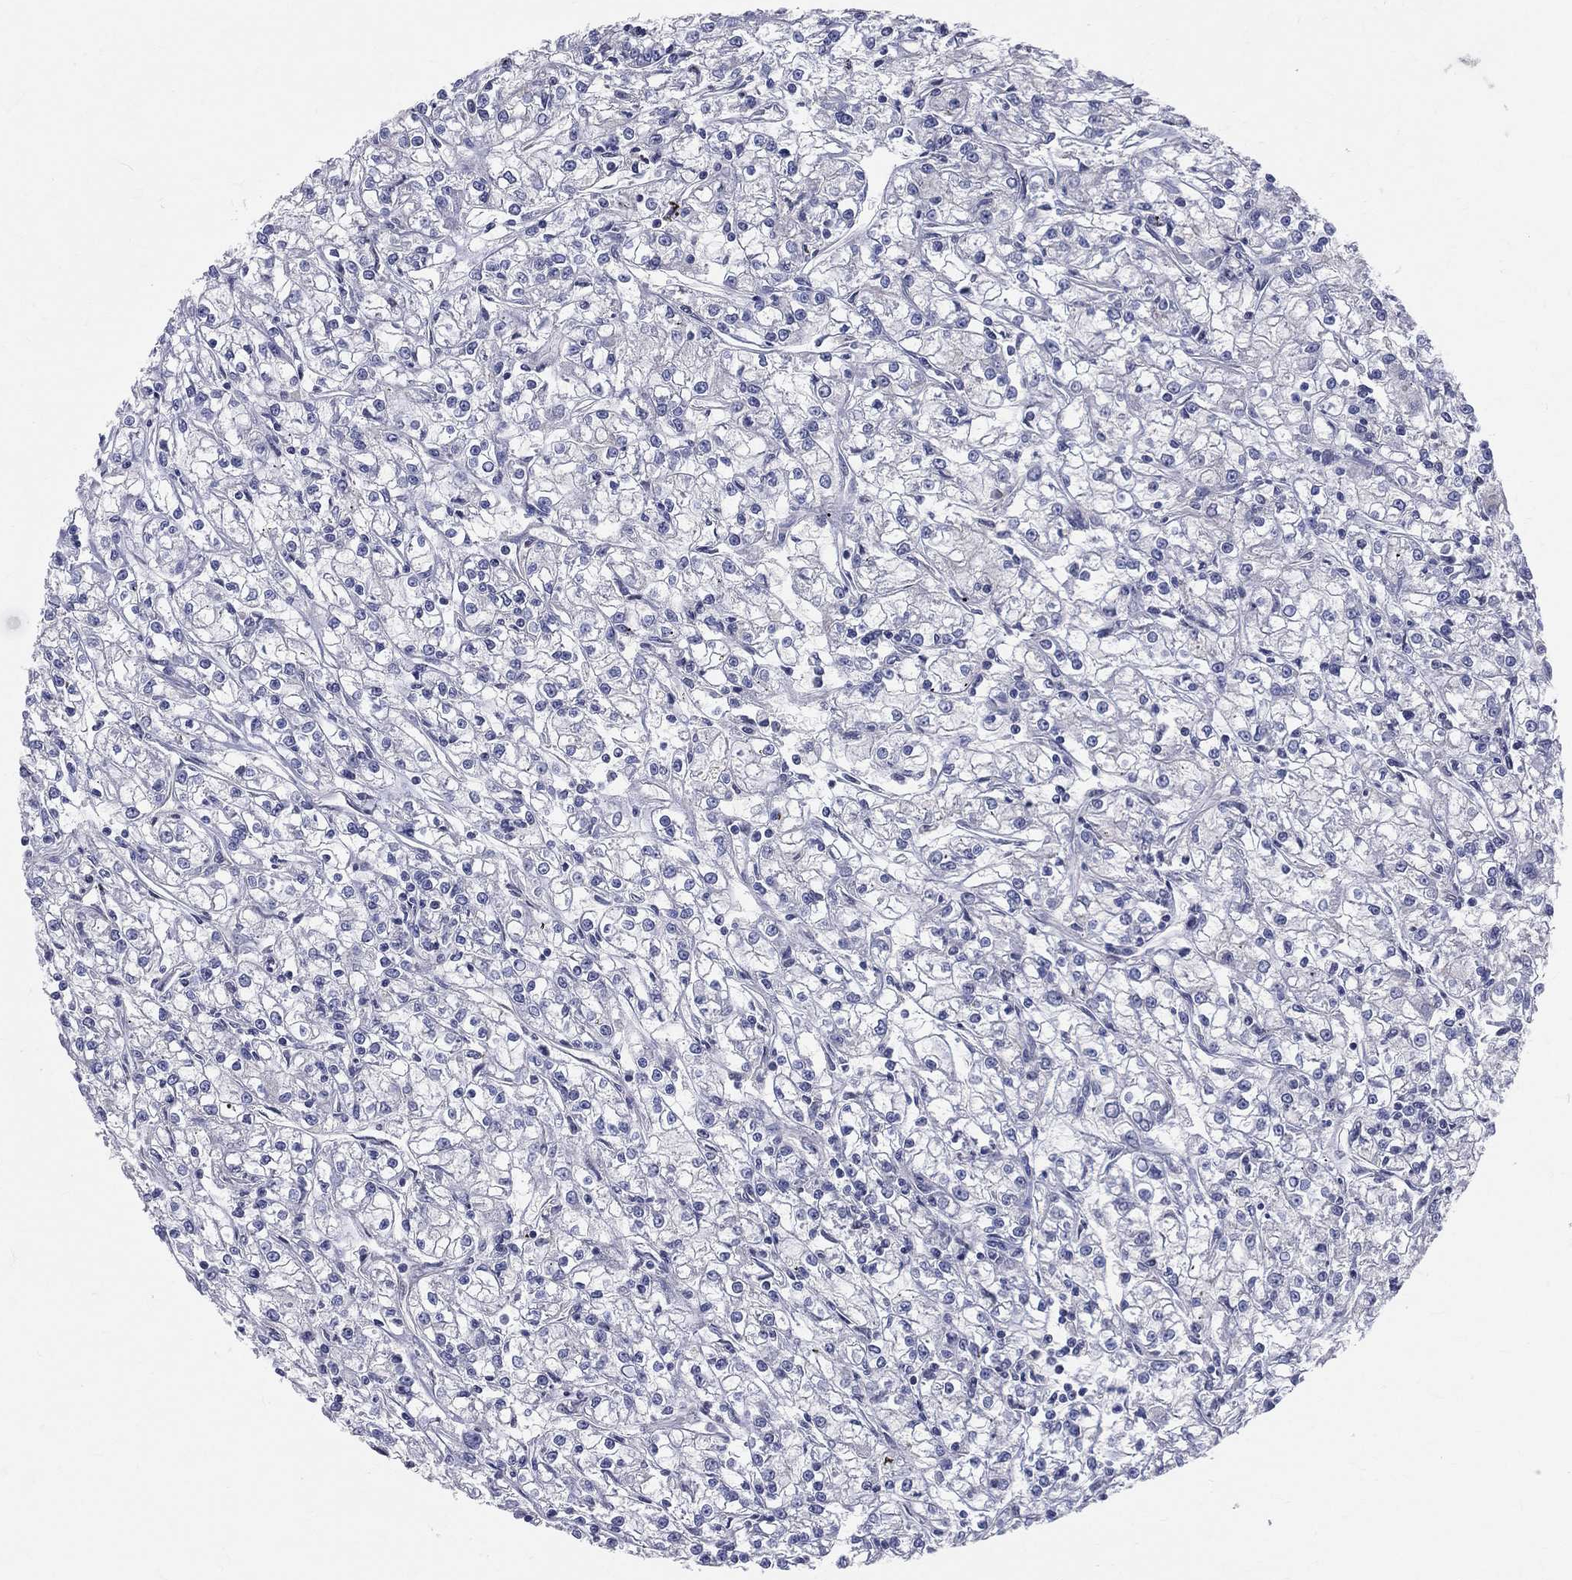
{"staining": {"intensity": "negative", "quantity": "none", "location": "none"}, "tissue": "renal cancer", "cell_type": "Tumor cells", "image_type": "cancer", "snomed": [{"axis": "morphology", "description": "Adenocarcinoma, NOS"}, {"axis": "topography", "description": "Kidney"}], "caption": "A high-resolution micrograph shows immunohistochemistry (IHC) staining of adenocarcinoma (renal), which reveals no significant positivity in tumor cells. The staining was performed using DAB to visualize the protein expression in brown, while the nuclei were stained in blue with hematoxylin (Magnification: 20x).", "gene": "DLG4", "patient": {"sex": "female", "age": 59}}